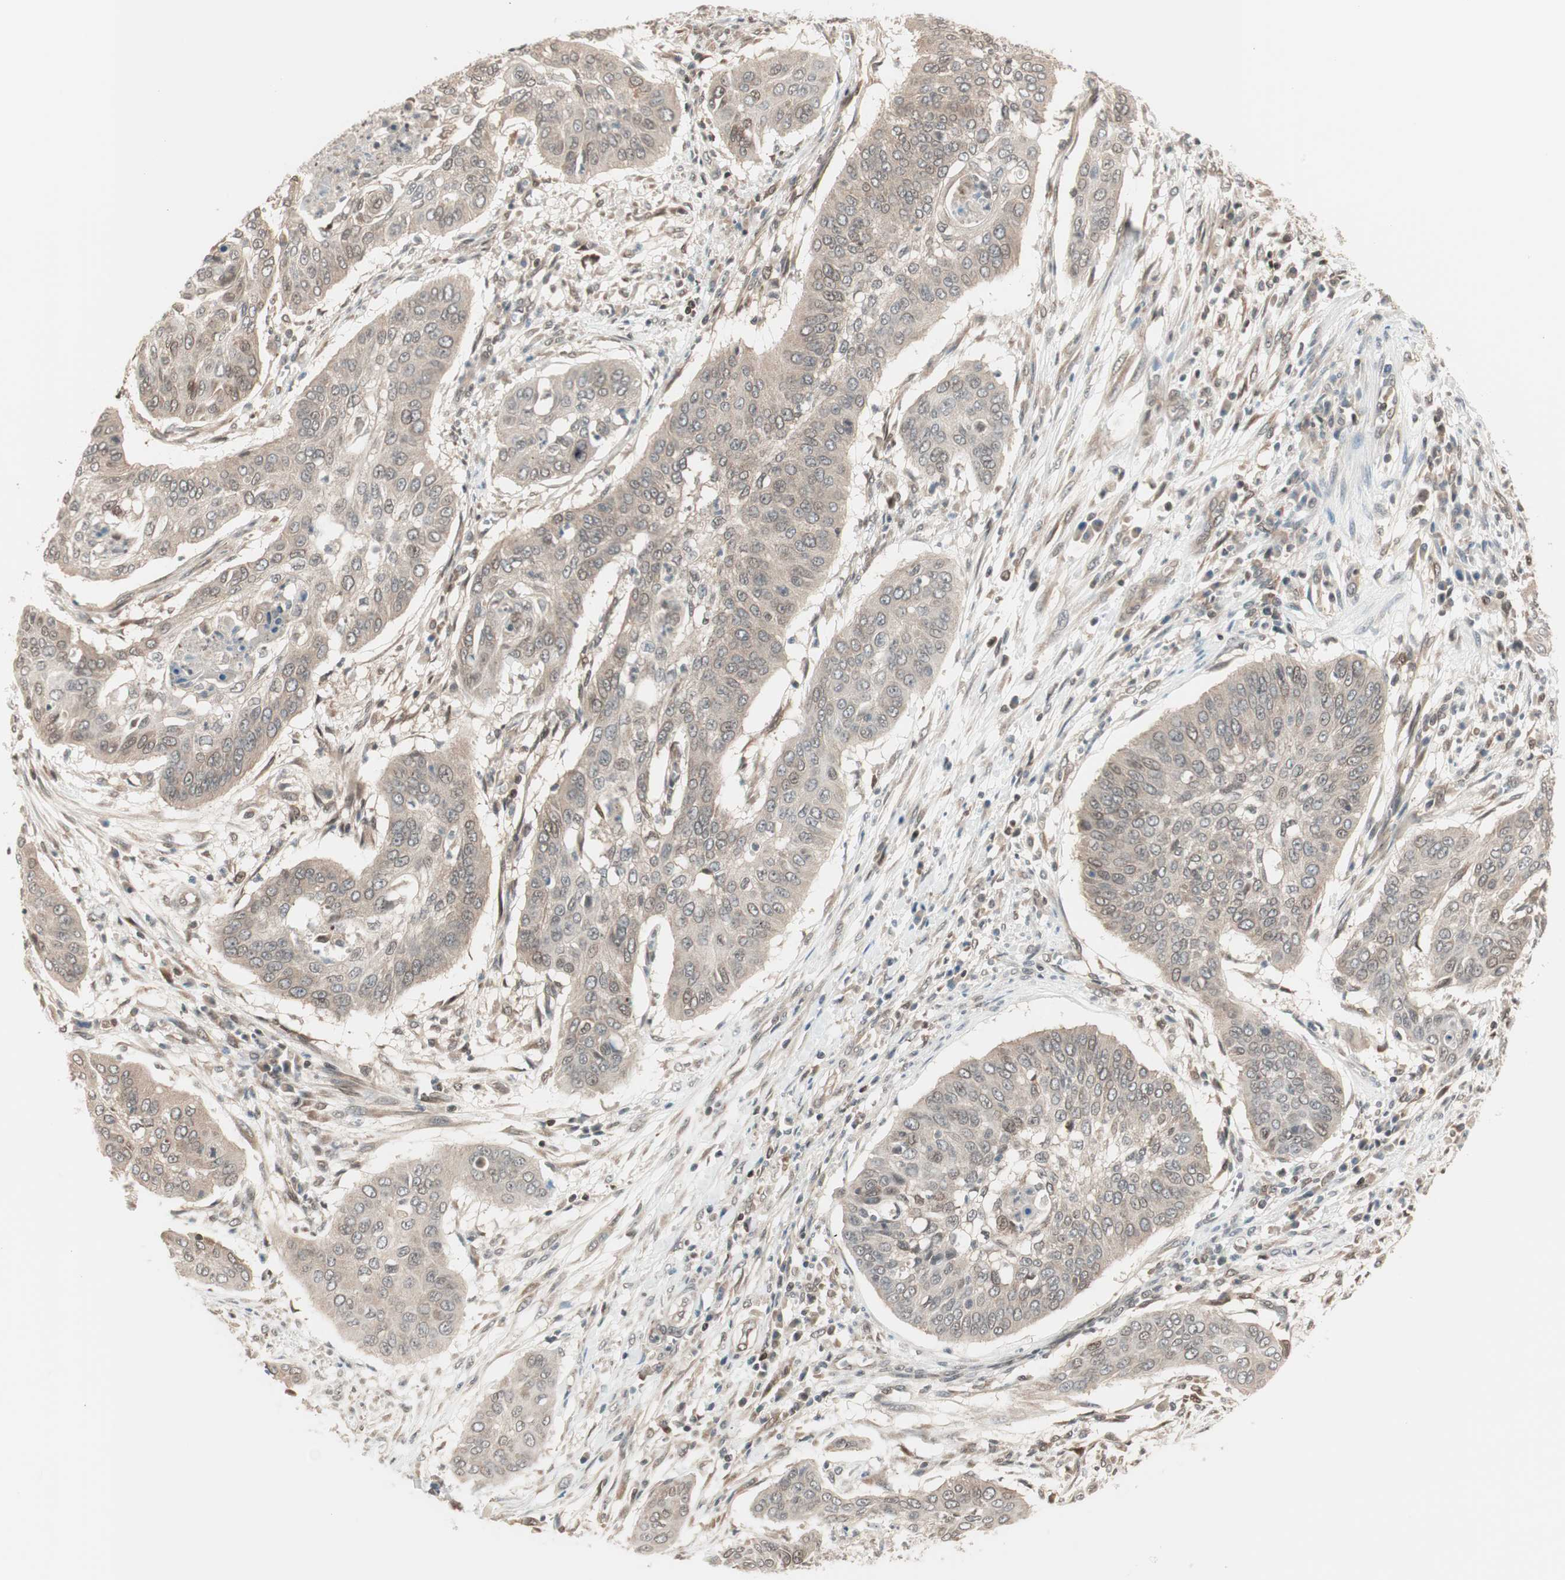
{"staining": {"intensity": "weak", "quantity": ">75%", "location": "cytoplasmic/membranous"}, "tissue": "cervical cancer", "cell_type": "Tumor cells", "image_type": "cancer", "snomed": [{"axis": "morphology", "description": "Squamous cell carcinoma, NOS"}, {"axis": "topography", "description": "Cervix"}], "caption": "Weak cytoplasmic/membranous positivity for a protein is present in about >75% of tumor cells of cervical cancer using immunohistochemistry (IHC).", "gene": "UBE2I", "patient": {"sex": "female", "age": 39}}